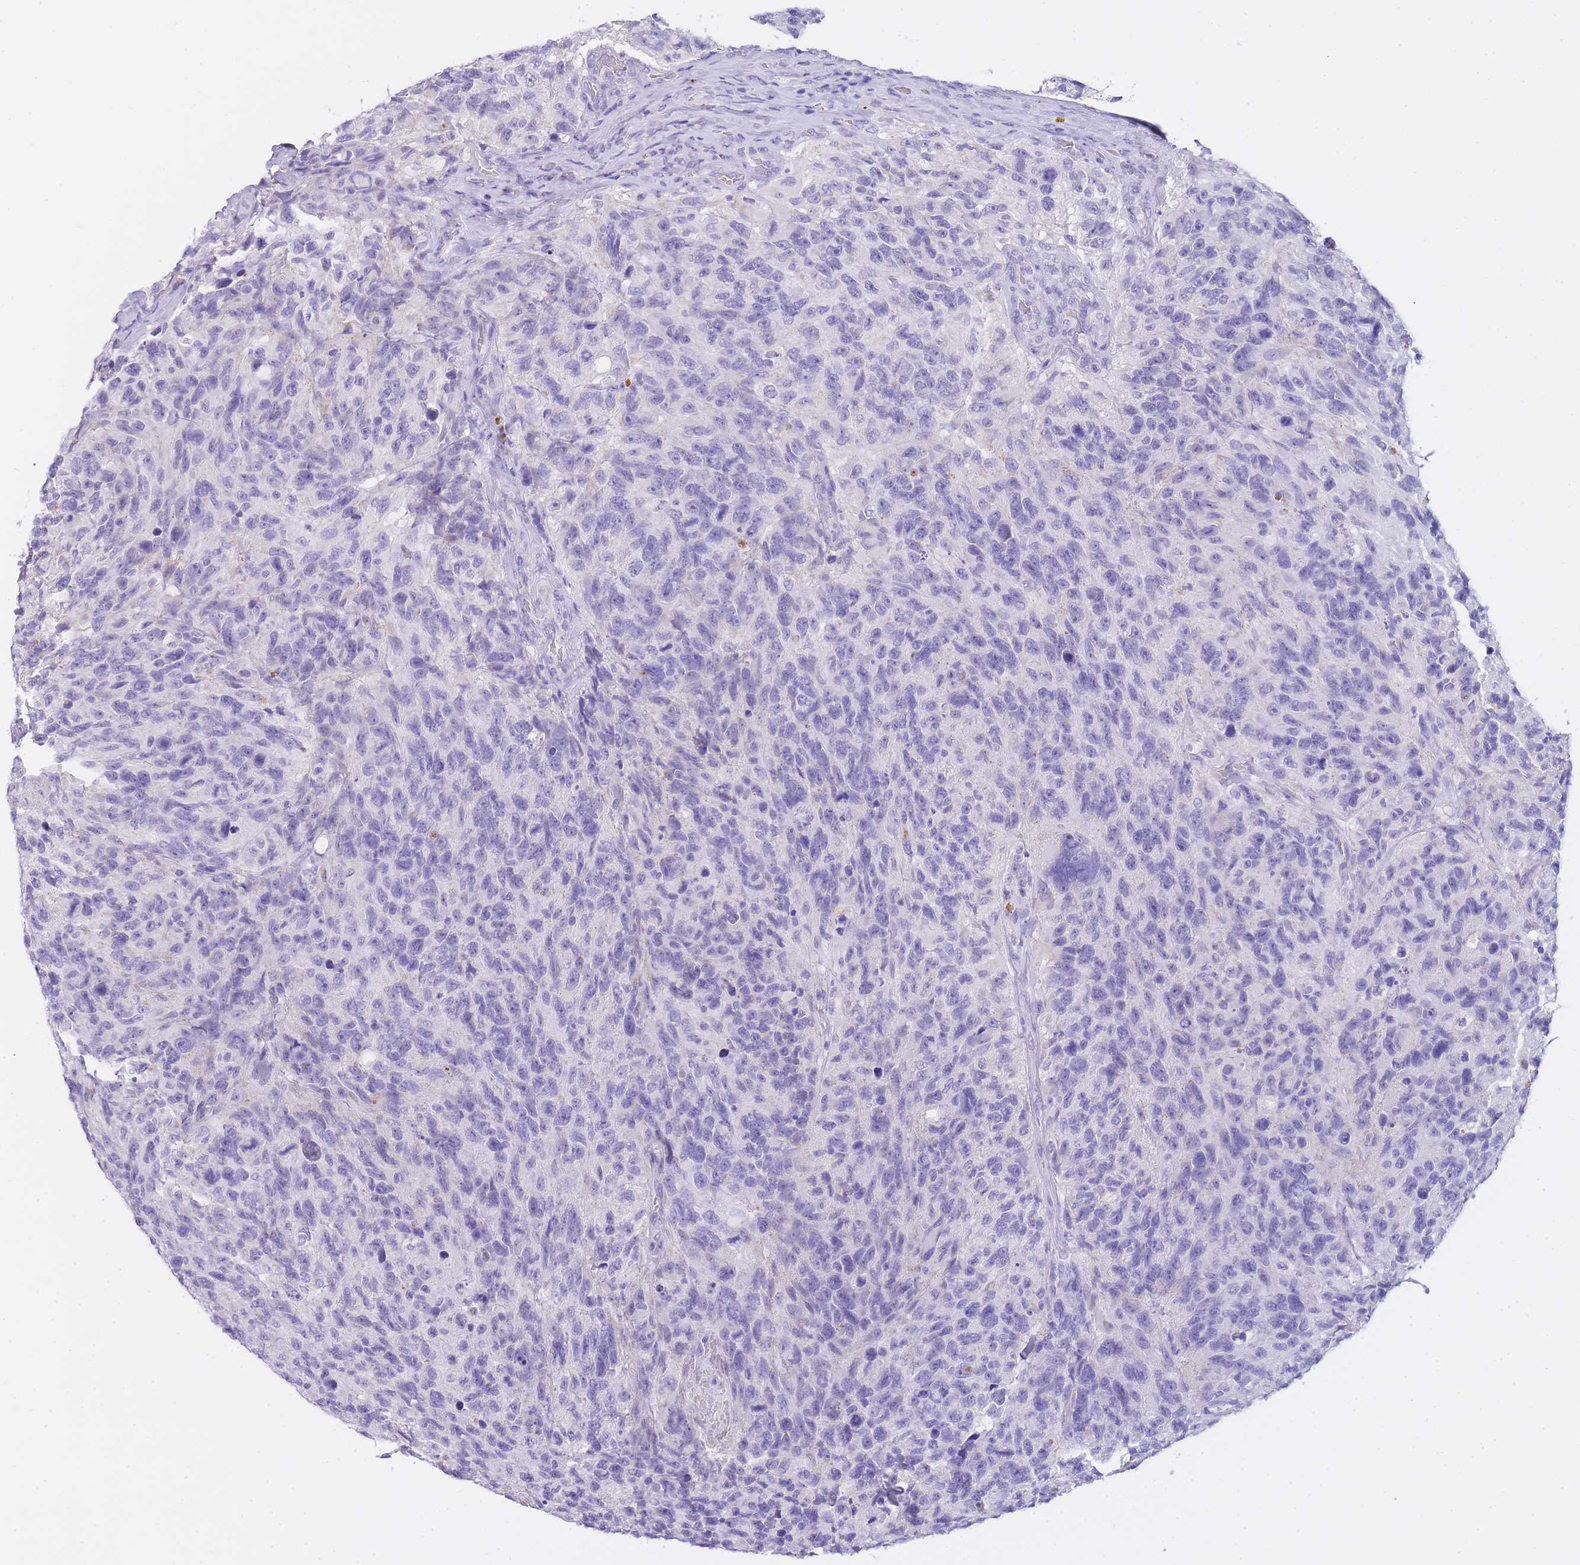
{"staining": {"intensity": "negative", "quantity": "none", "location": "none"}, "tissue": "glioma", "cell_type": "Tumor cells", "image_type": "cancer", "snomed": [{"axis": "morphology", "description": "Glioma, malignant, High grade"}, {"axis": "topography", "description": "Brain"}], "caption": "Tumor cells are negative for brown protein staining in glioma.", "gene": "FRAT2", "patient": {"sex": "male", "age": 69}}